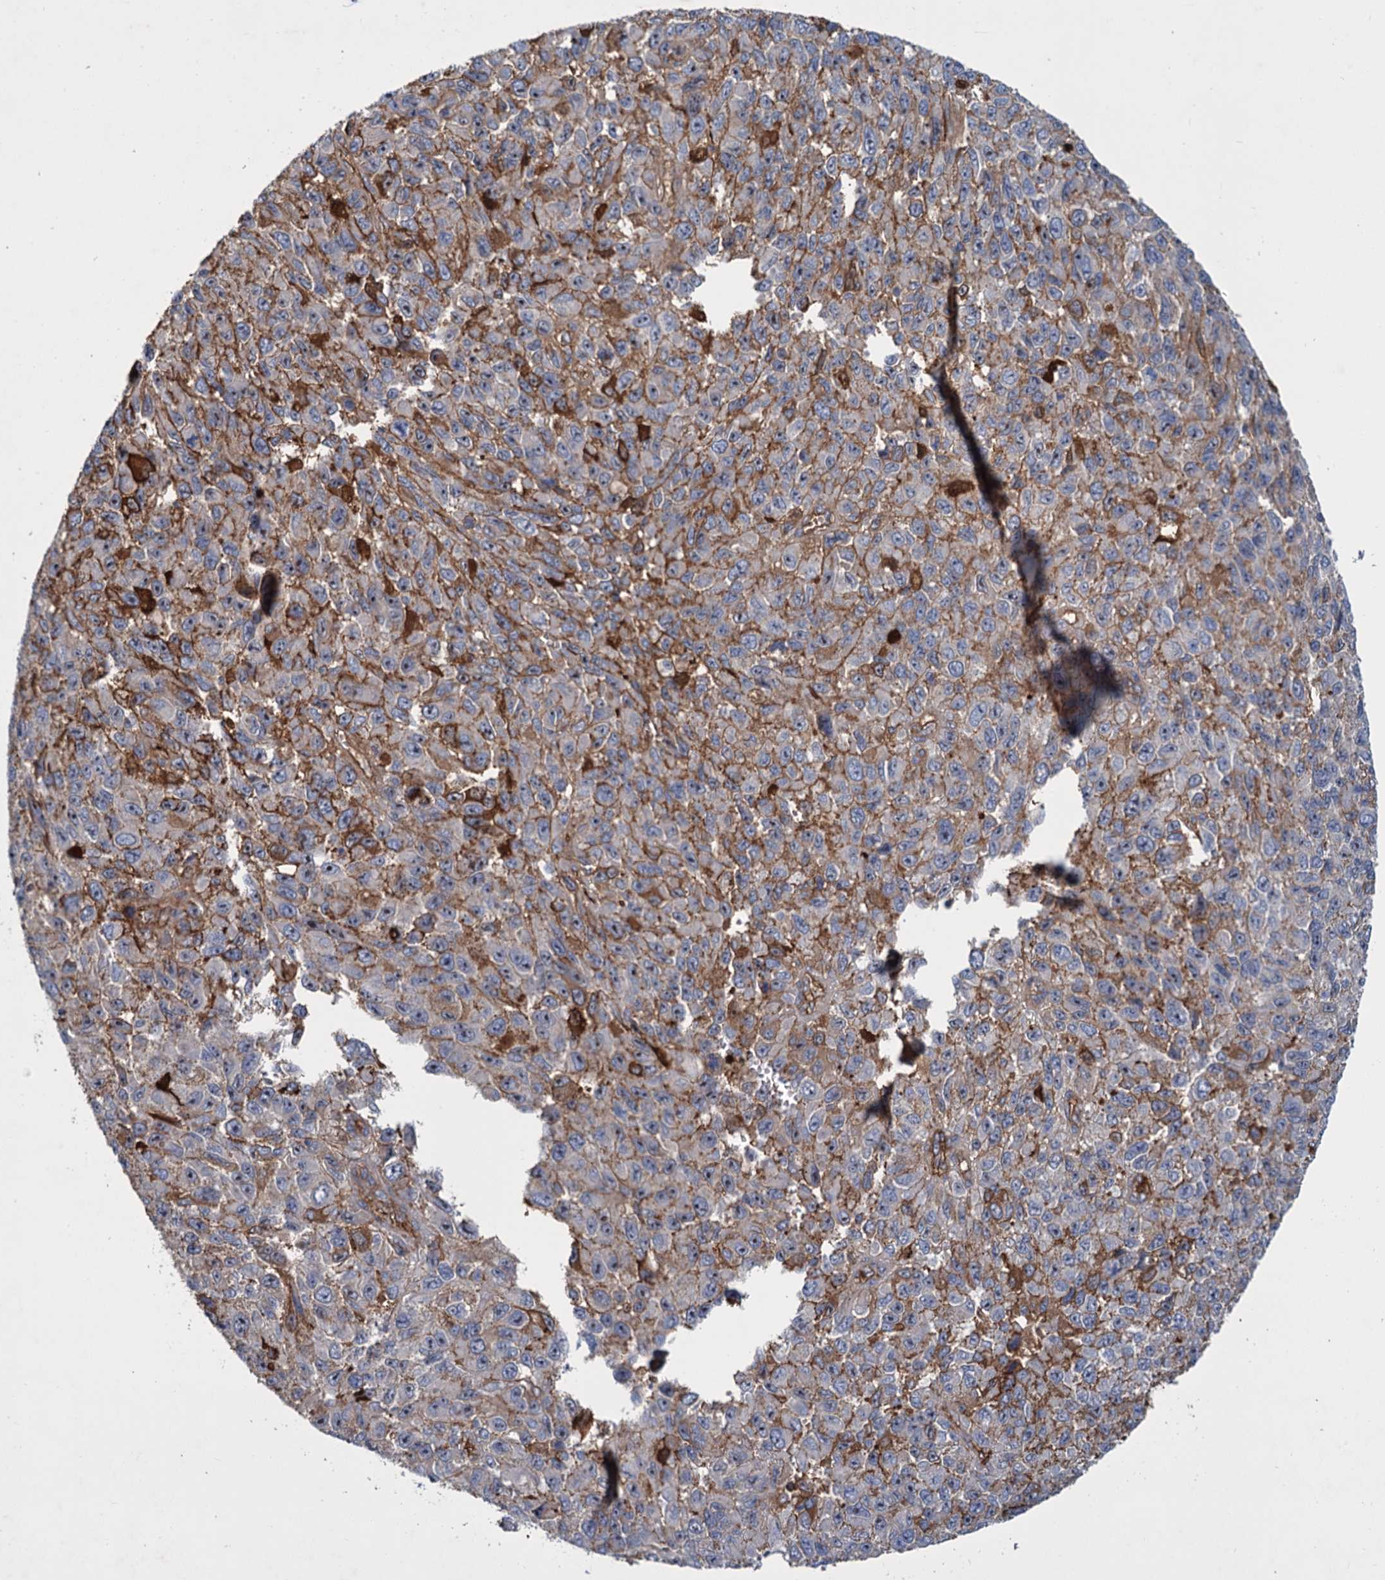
{"staining": {"intensity": "moderate", "quantity": "25%-75%", "location": "cytoplasmic/membranous"}, "tissue": "melanoma", "cell_type": "Tumor cells", "image_type": "cancer", "snomed": [{"axis": "morphology", "description": "Normal tissue, NOS"}, {"axis": "morphology", "description": "Malignant melanoma, NOS"}, {"axis": "topography", "description": "Skin"}], "caption": "Immunohistochemical staining of human melanoma reveals moderate cytoplasmic/membranous protein positivity in about 25%-75% of tumor cells.", "gene": "CHRD", "patient": {"sex": "female", "age": 96}}